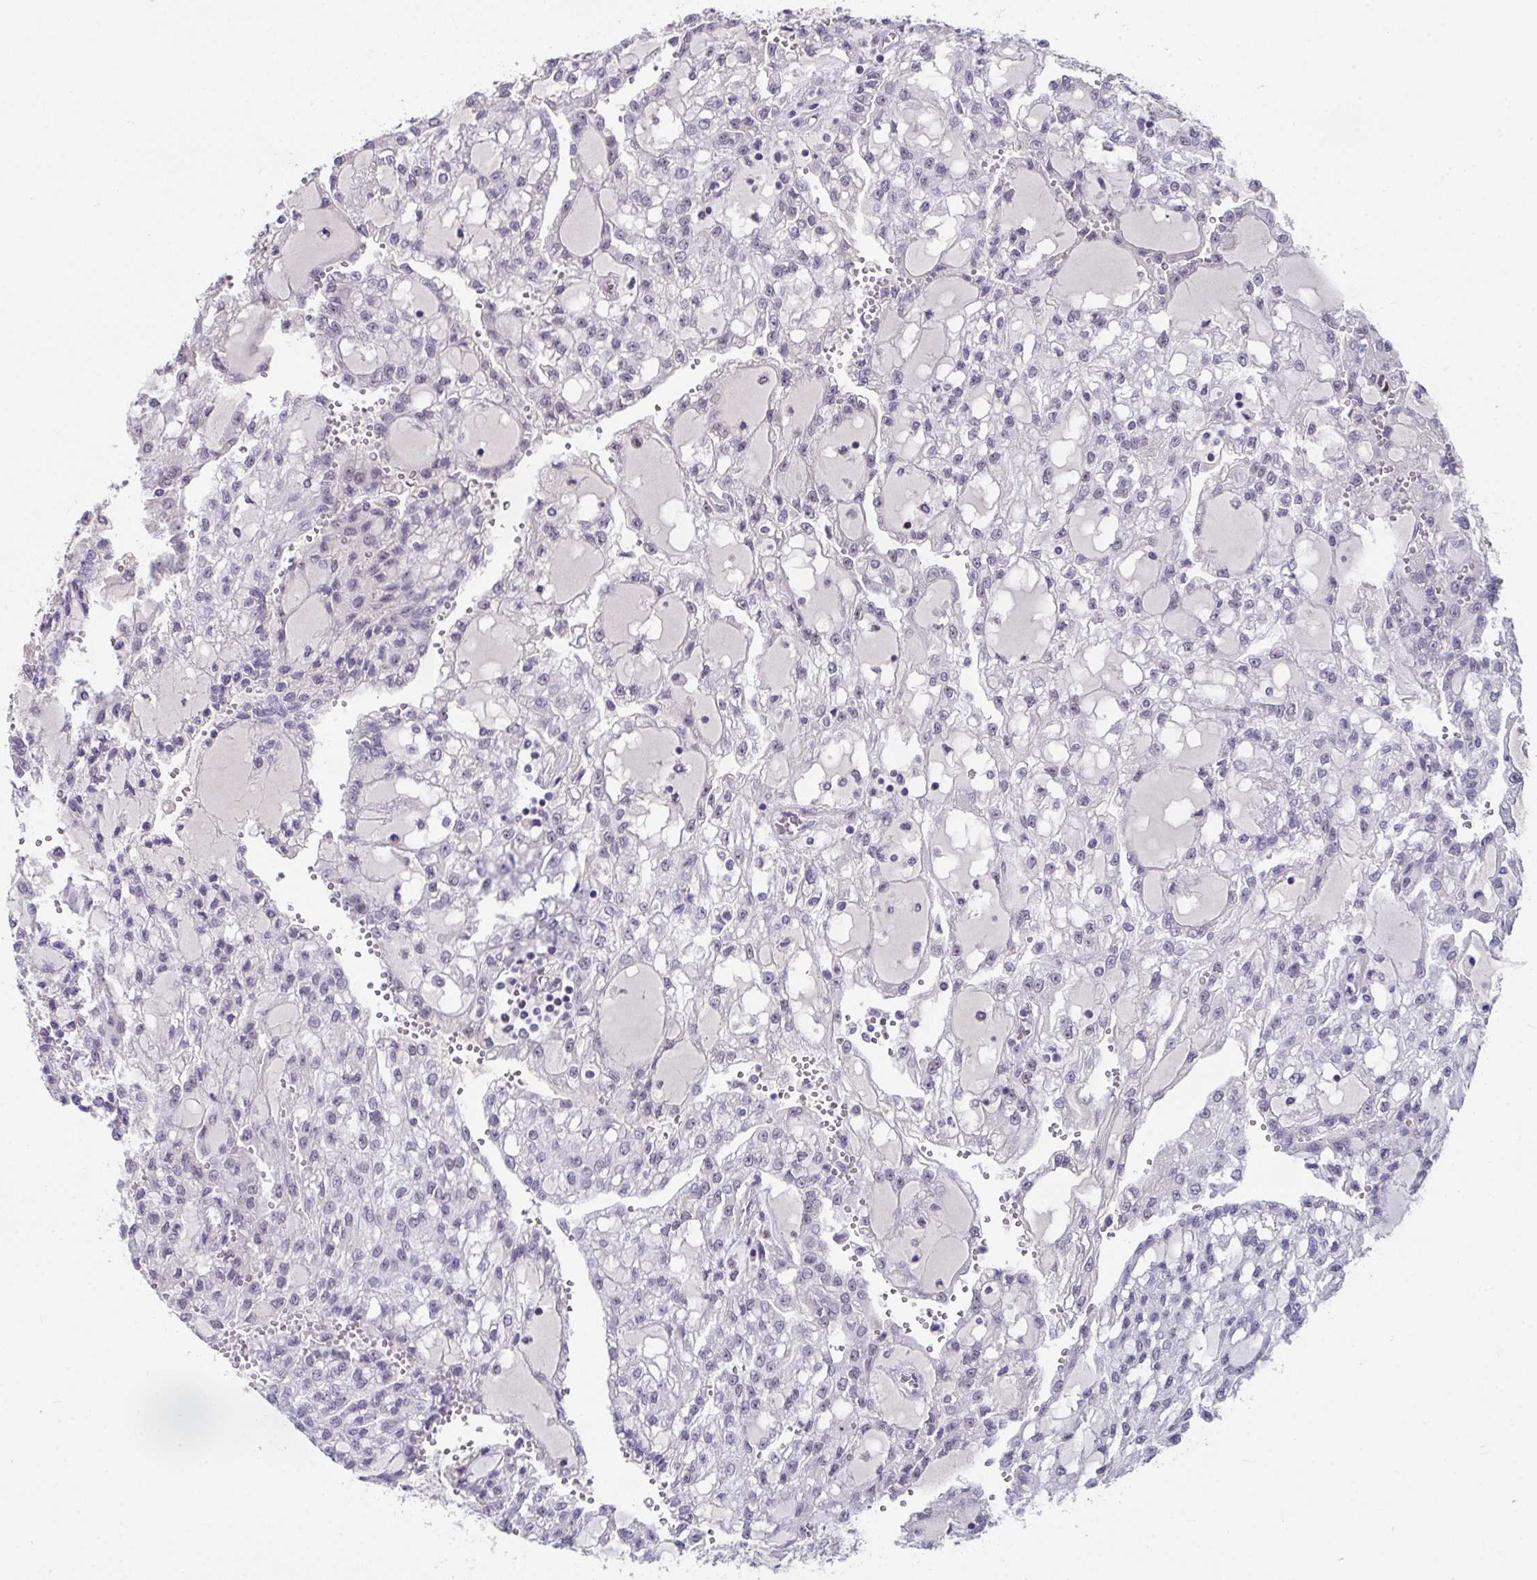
{"staining": {"intensity": "negative", "quantity": "none", "location": "none"}, "tissue": "renal cancer", "cell_type": "Tumor cells", "image_type": "cancer", "snomed": [{"axis": "morphology", "description": "Adenocarcinoma, NOS"}, {"axis": "topography", "description": "Kidney"}], "caption": "Immunohistochemical staining of human adenocarcinoma (renal) reveals no significant positivity in tumor cells.", "gene": "RBBP6", "patient": {"sex": "male", "age": 63}}